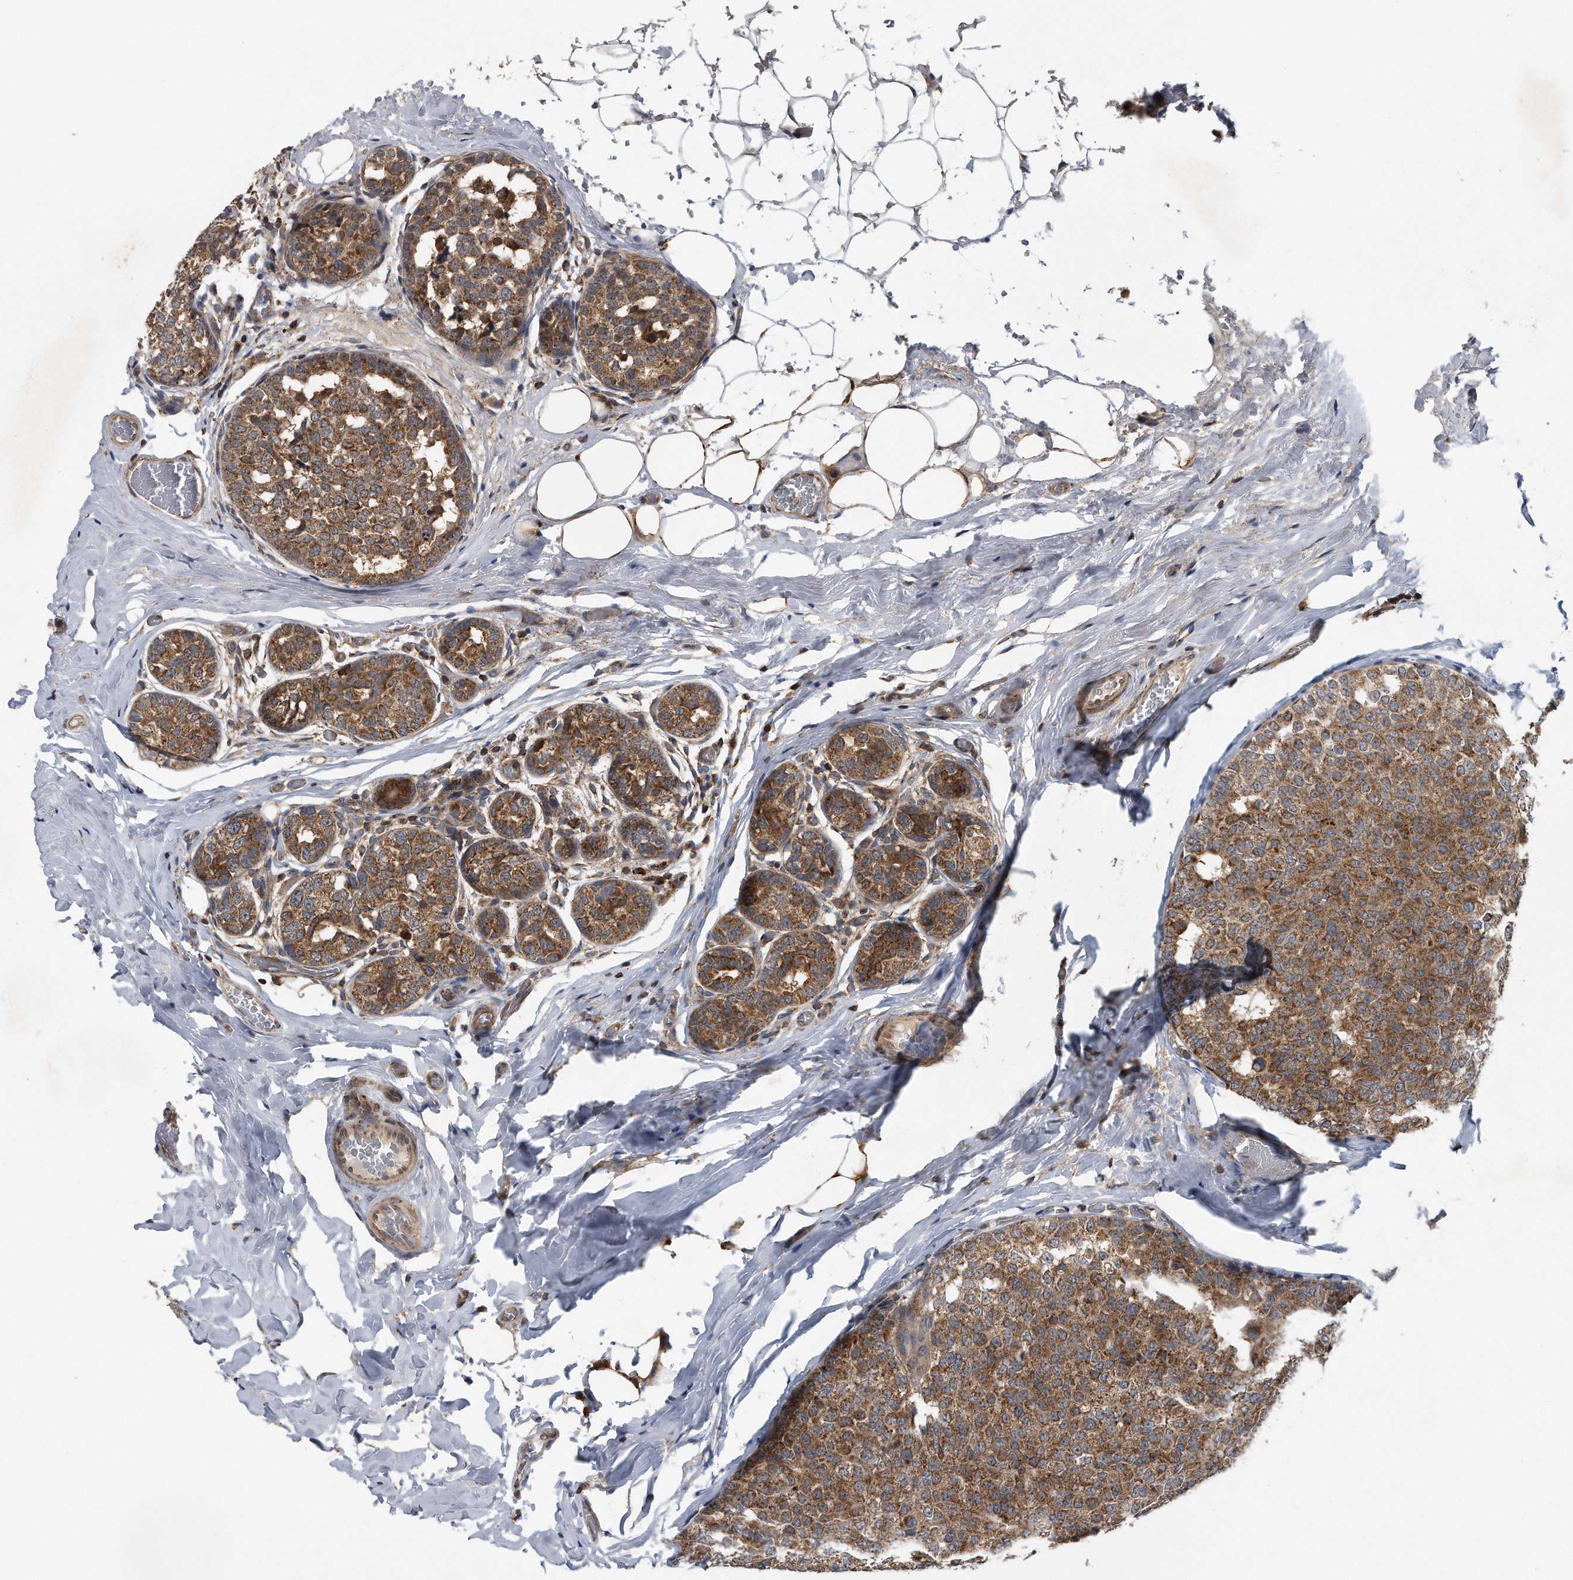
{"staining": {"intensity": "moderate", "quantity": ">75%", "location": "cytoplasmic/membranous"}, "tissue": "breast cancer", "cell_type": "Tumor cells", "image_type": "cancer", "snomed": [{"axis": "morphology", "description": "Normal tissue, NOS"}, {"axis": "morphology", "description": "Duct carcinoma"}, {"axis": "topography", "description": "Breast"}], "caption": "A high-resolution micrograph shows IHC staining of infiltrating ductal carcinoma (breast), which displays moderate cytoplasmic/membranous expression in about >75% of tumor cells.", "gene": "ALPK2", "patient": {"sex": "female", "age": 43}}